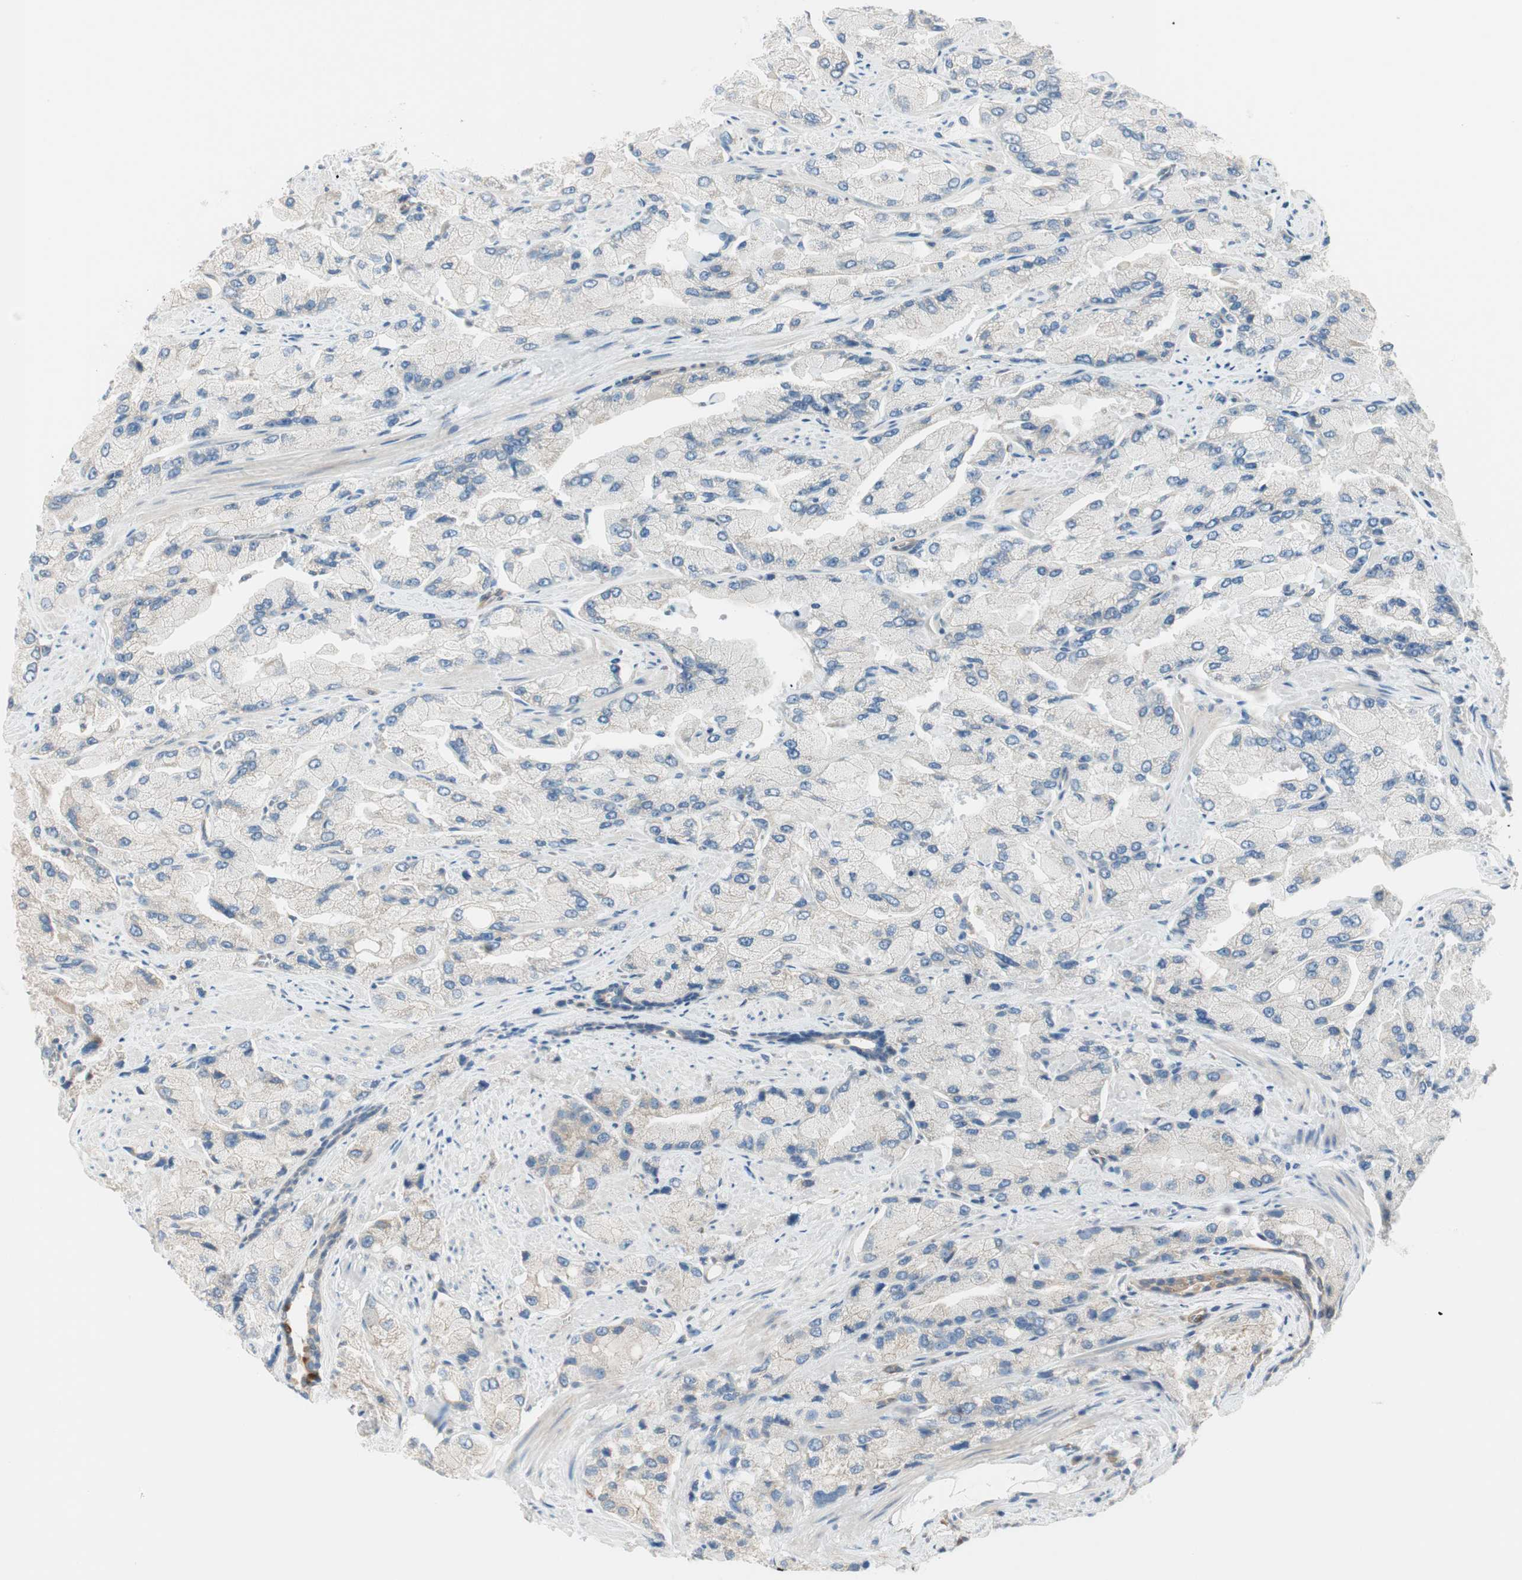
{"staining": {"intensity": "negative", "quantity": "none", "location": "none"}, "tissue": "prostate cancer", "cell_type": "Tumor cells", "image_type": "cancer", "snomed": [{"axis": "morphology", "description": "Adenocarcinoma, High grade"}, {"axis": "topography", "description": "Prostate"}], "caption": "This is an immunohistochemistry (IHC) image of human prostate adenocarcinoma (high-grade). There is no expression in tumor cells.", "gene": "CDK3", "patient": {"sex": "male", "age": 58}}